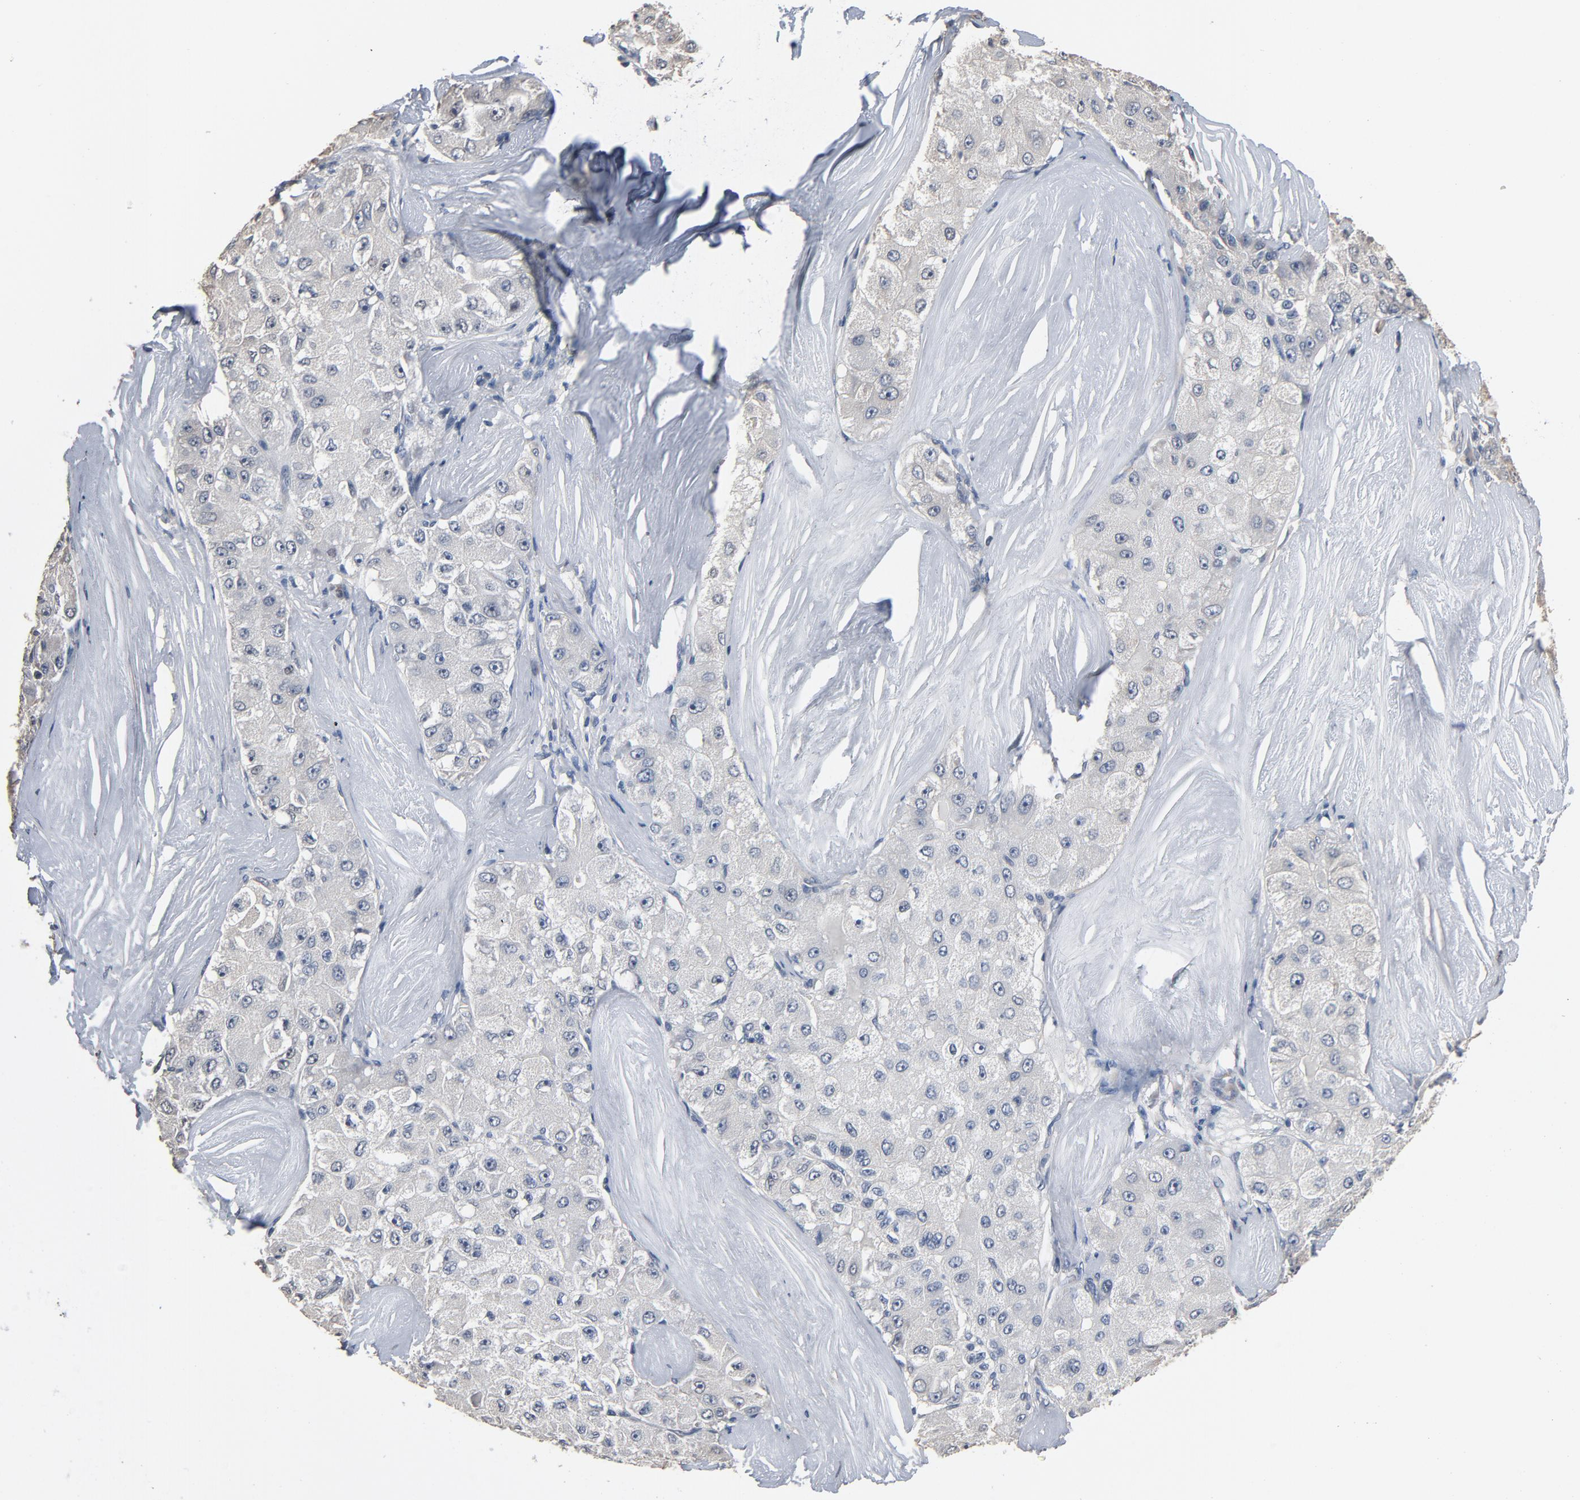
{"staining": {"intensity": "negative", "quantity": "none", "location": "none"}, "tissue": "liver cancer", "cell_type": "Tumor cells", "image_type": "cancer", "snomed": [{"axis": "morphology", "description": "Carcinoma, Hepatocellular, NOS"}, {"axis": "topography", "description": "Liver"}], "caption": "Tumor cells are negative for protein expression in human hepatocellular carcinoma (liver).", "gene": "SOX6", "patient": {"sex": "male", "age": 80}}